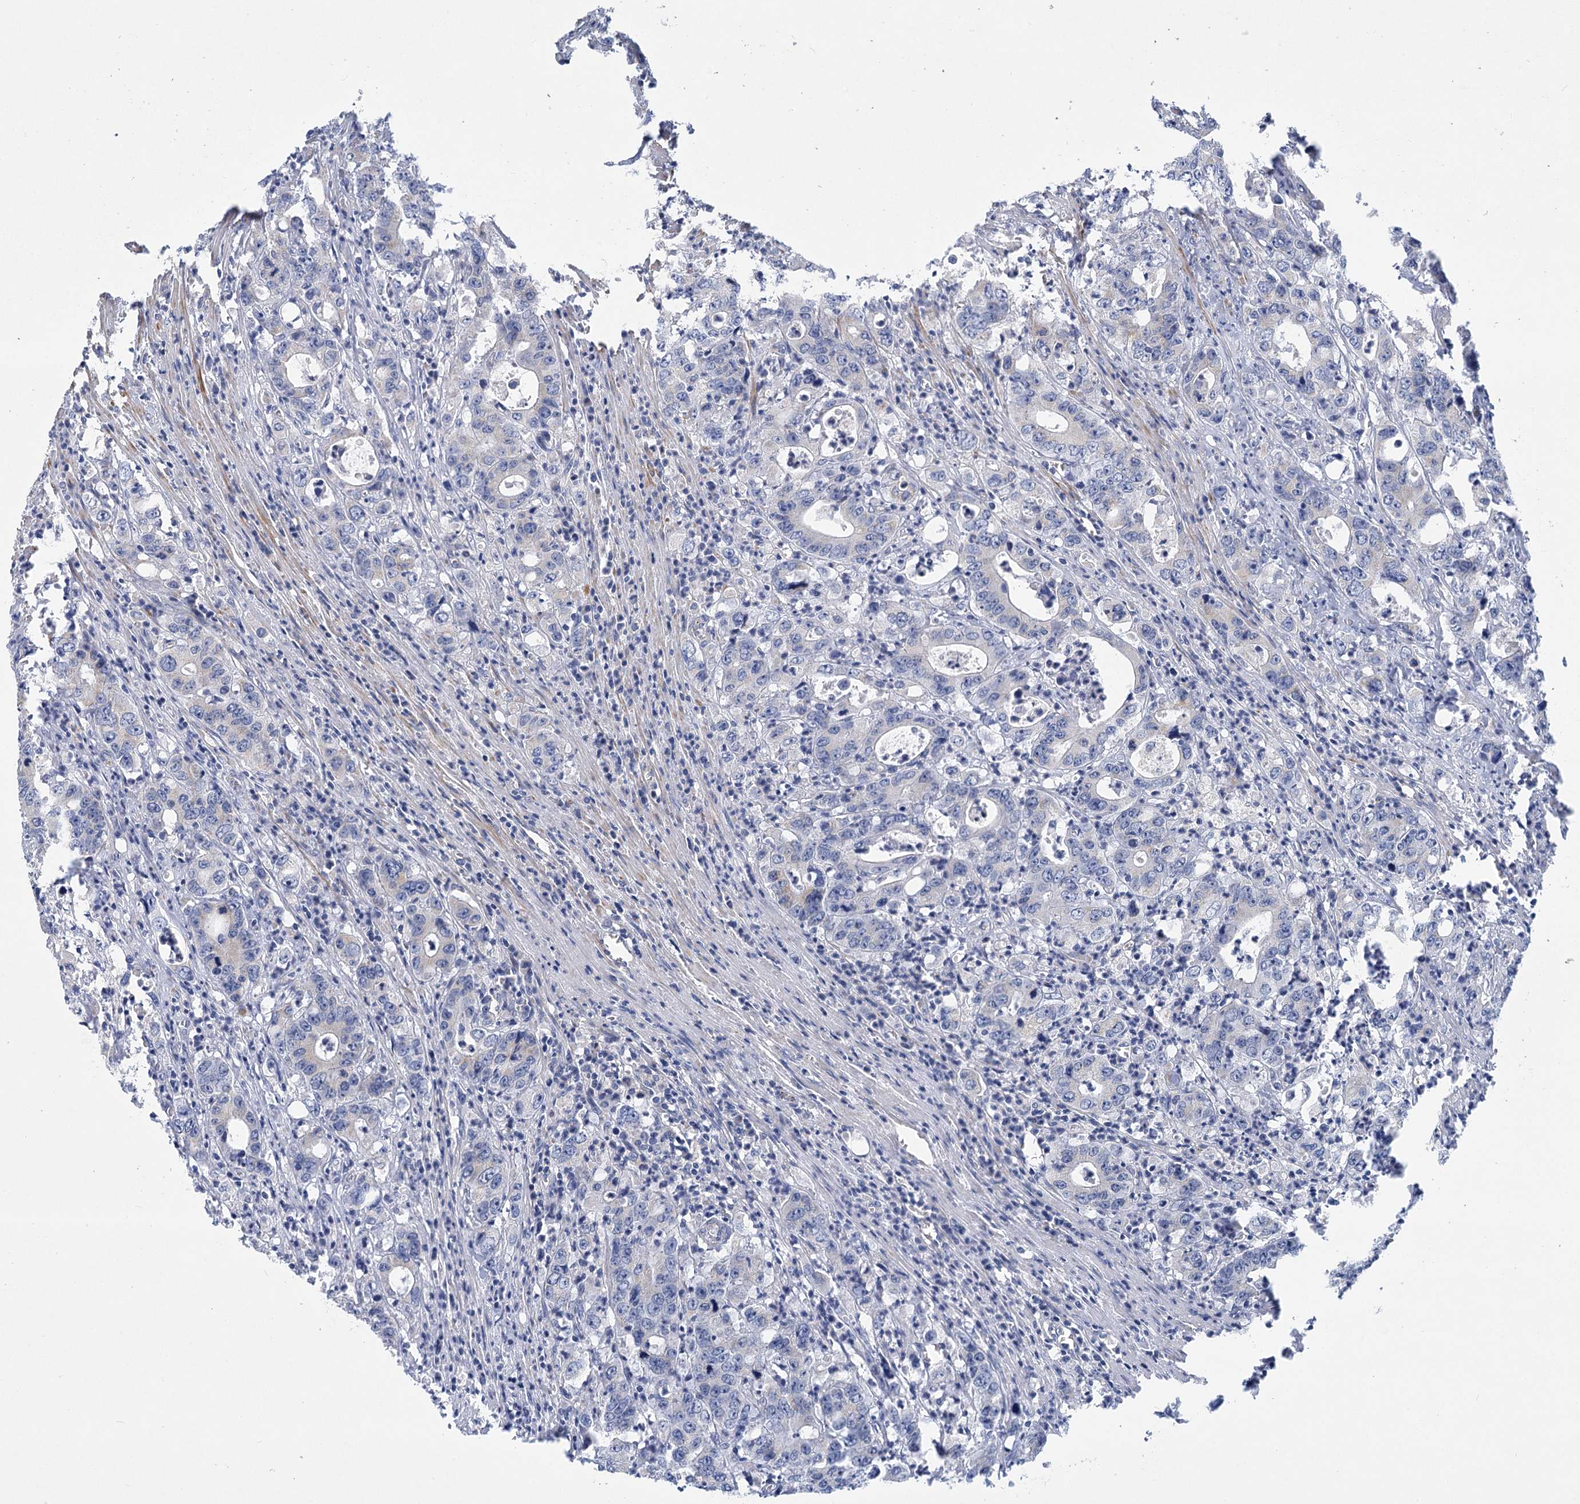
{"staining": {"intensity": "negative", "quantity": "none", "location": "none"}, "tissue": "colorectal cancer", "cell_type": "Tumor cells", "image_type": "cancer", "snomed": [{"axis": "morphology", "description": "Adenocarcinoma, NOS"}, {"axis": "topography", "description": "Colon"}], "caption": "The immunohistochemistry (IHC) micrograph has no significant staining in tumor cells of colorectal cancer (adenocarcinoma) tissue.", "gene": "DHTKD1", "patient": {"sex": "female", "age": 75}}